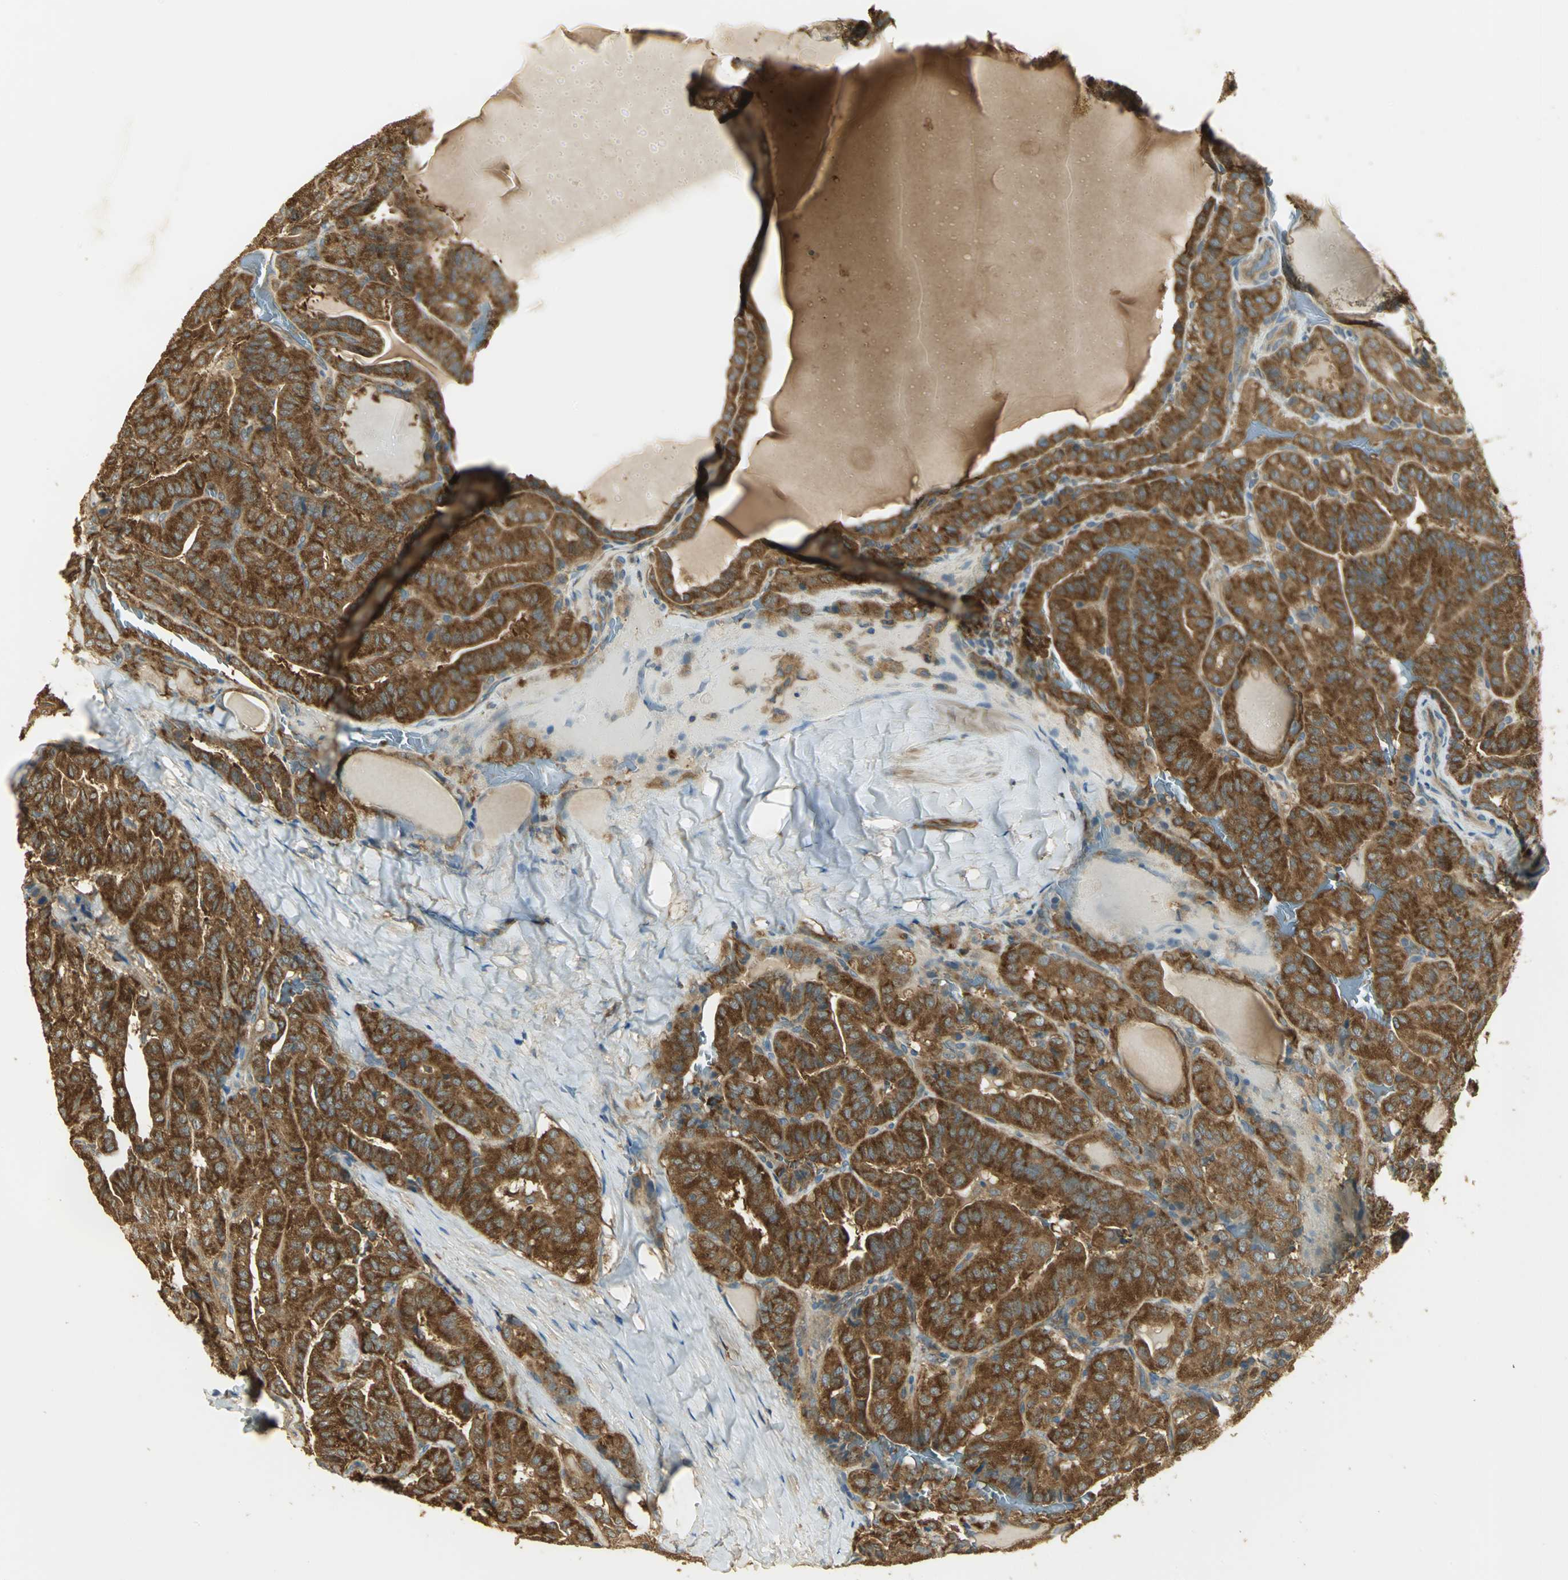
{"staining": {"intensity": "strong", "quantity": ">75%", "location": "cytoplasmic/membranous"}, "tissue": "thyroid cancer", "cell_type": "Tumor cells", "image_type": "cancer", "snomed": [{"axis": "morphology", "description": "Papillary adenocarcinoma, NOS"}, {"axis": "topography", "description": "Thyroid gland"}], "caption": "Papillary adenocarcinoma (thyroid) stained with DAB immunohistochemistry shows high levels of strong cytoplasmic/membranous expression in approximately >75% of tumor cells. The protein of interest is shown in brown color, while the nuclei are stained blue.", "gene": "RARS1", "patient": {"sex": "male", "age": 77}}